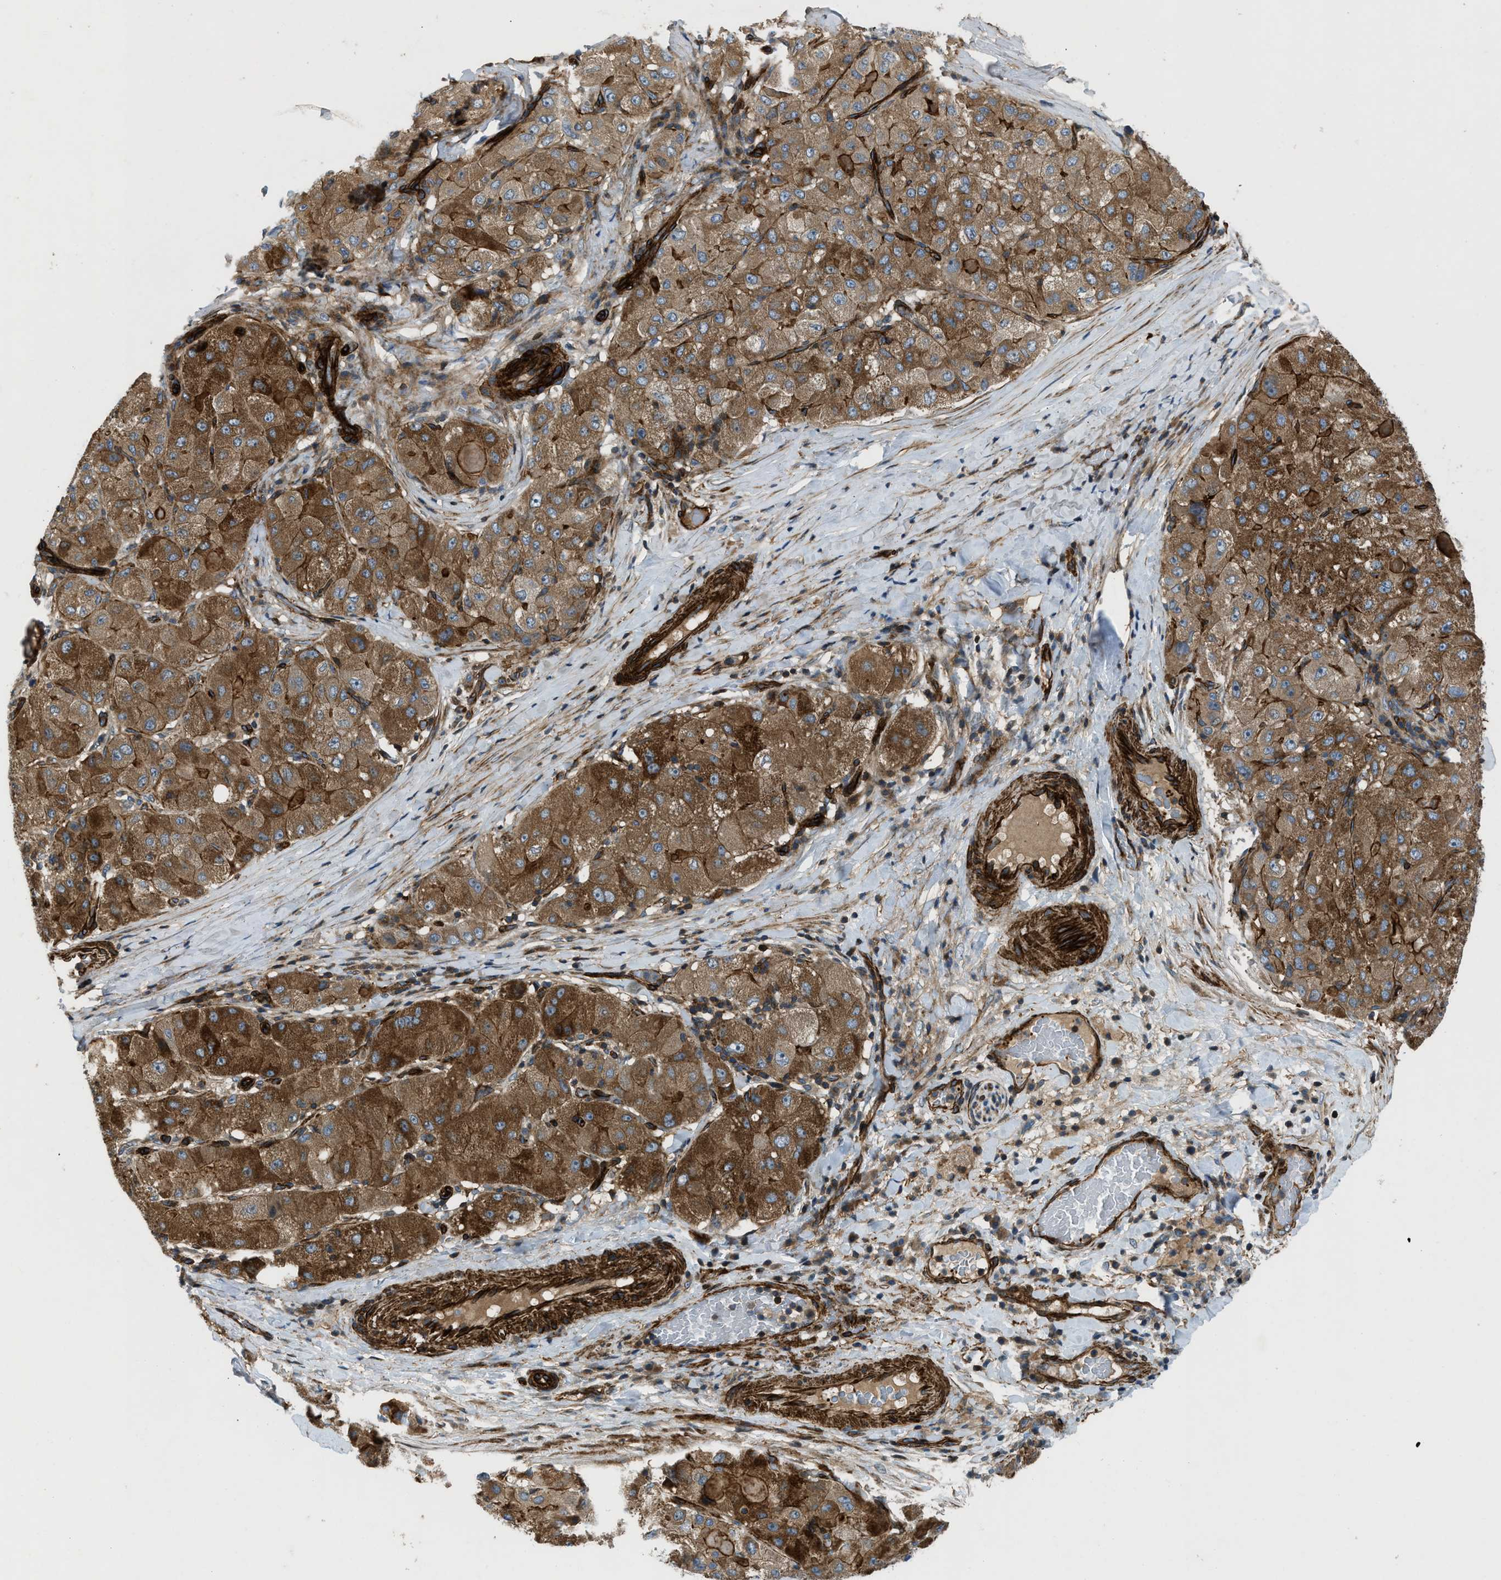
{"staining": {"intensity": "moderate", "quantity": ">75%", "location": "cytoplasmic/membranous"}, "tissue": "liver cancer", "cell_type": "Tumor cells", "image_type": "cancer", "snomed": [{"axis": "morphology", "description": "Carcinoma, Hepatocellular, NOS"}, {"axis": "topography", "description": "Liver"}], "caption": "Moderate cytoplasmic/membranous expression is seen in about >75% of tumor cells in liver hepatocellular carcinoma.", "gene": "NYNRIN", "patient": {"sex": "male", "age": 80}}